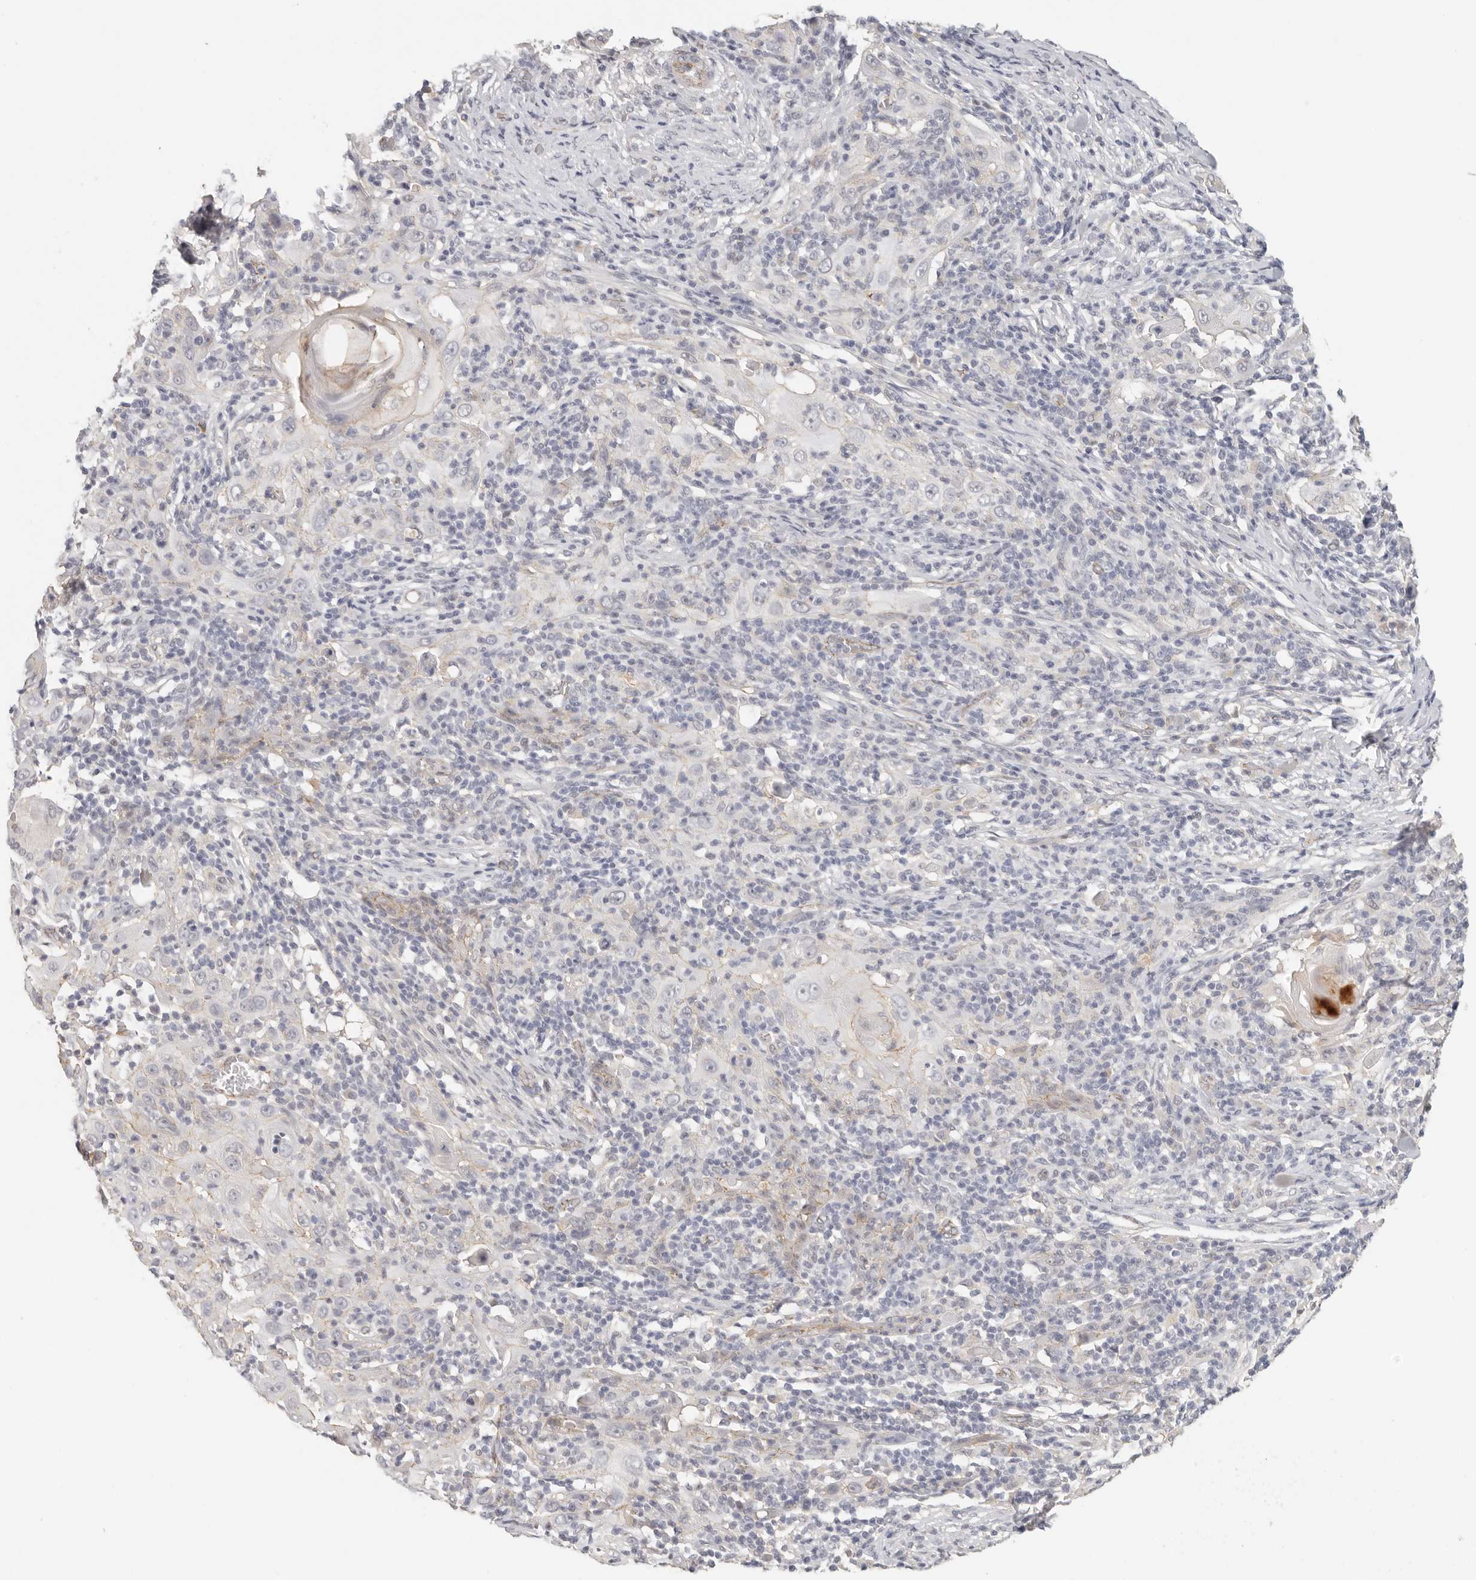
{"staining": {"intensity": "negative", "quantity": "none", "location": "none"}, "tissue": "skin cancer", "cell_type": "Tumor cells", "image_type": "cancer", "snomed": [{"axis": "morphology", "description": "Squamous cell carcinoma, NOS"}, {"axis": "topography", "description": "Skin"}], "caption": "High magnification brightfield microscopy of squamous cell carcinoma (skin) stained with DAB (brown) and counterstained with hematoxylin (blue): tumor cells show no significant positivity.", "gene": "ANXA9", "patient": {"sex": "female", "age": 88}}